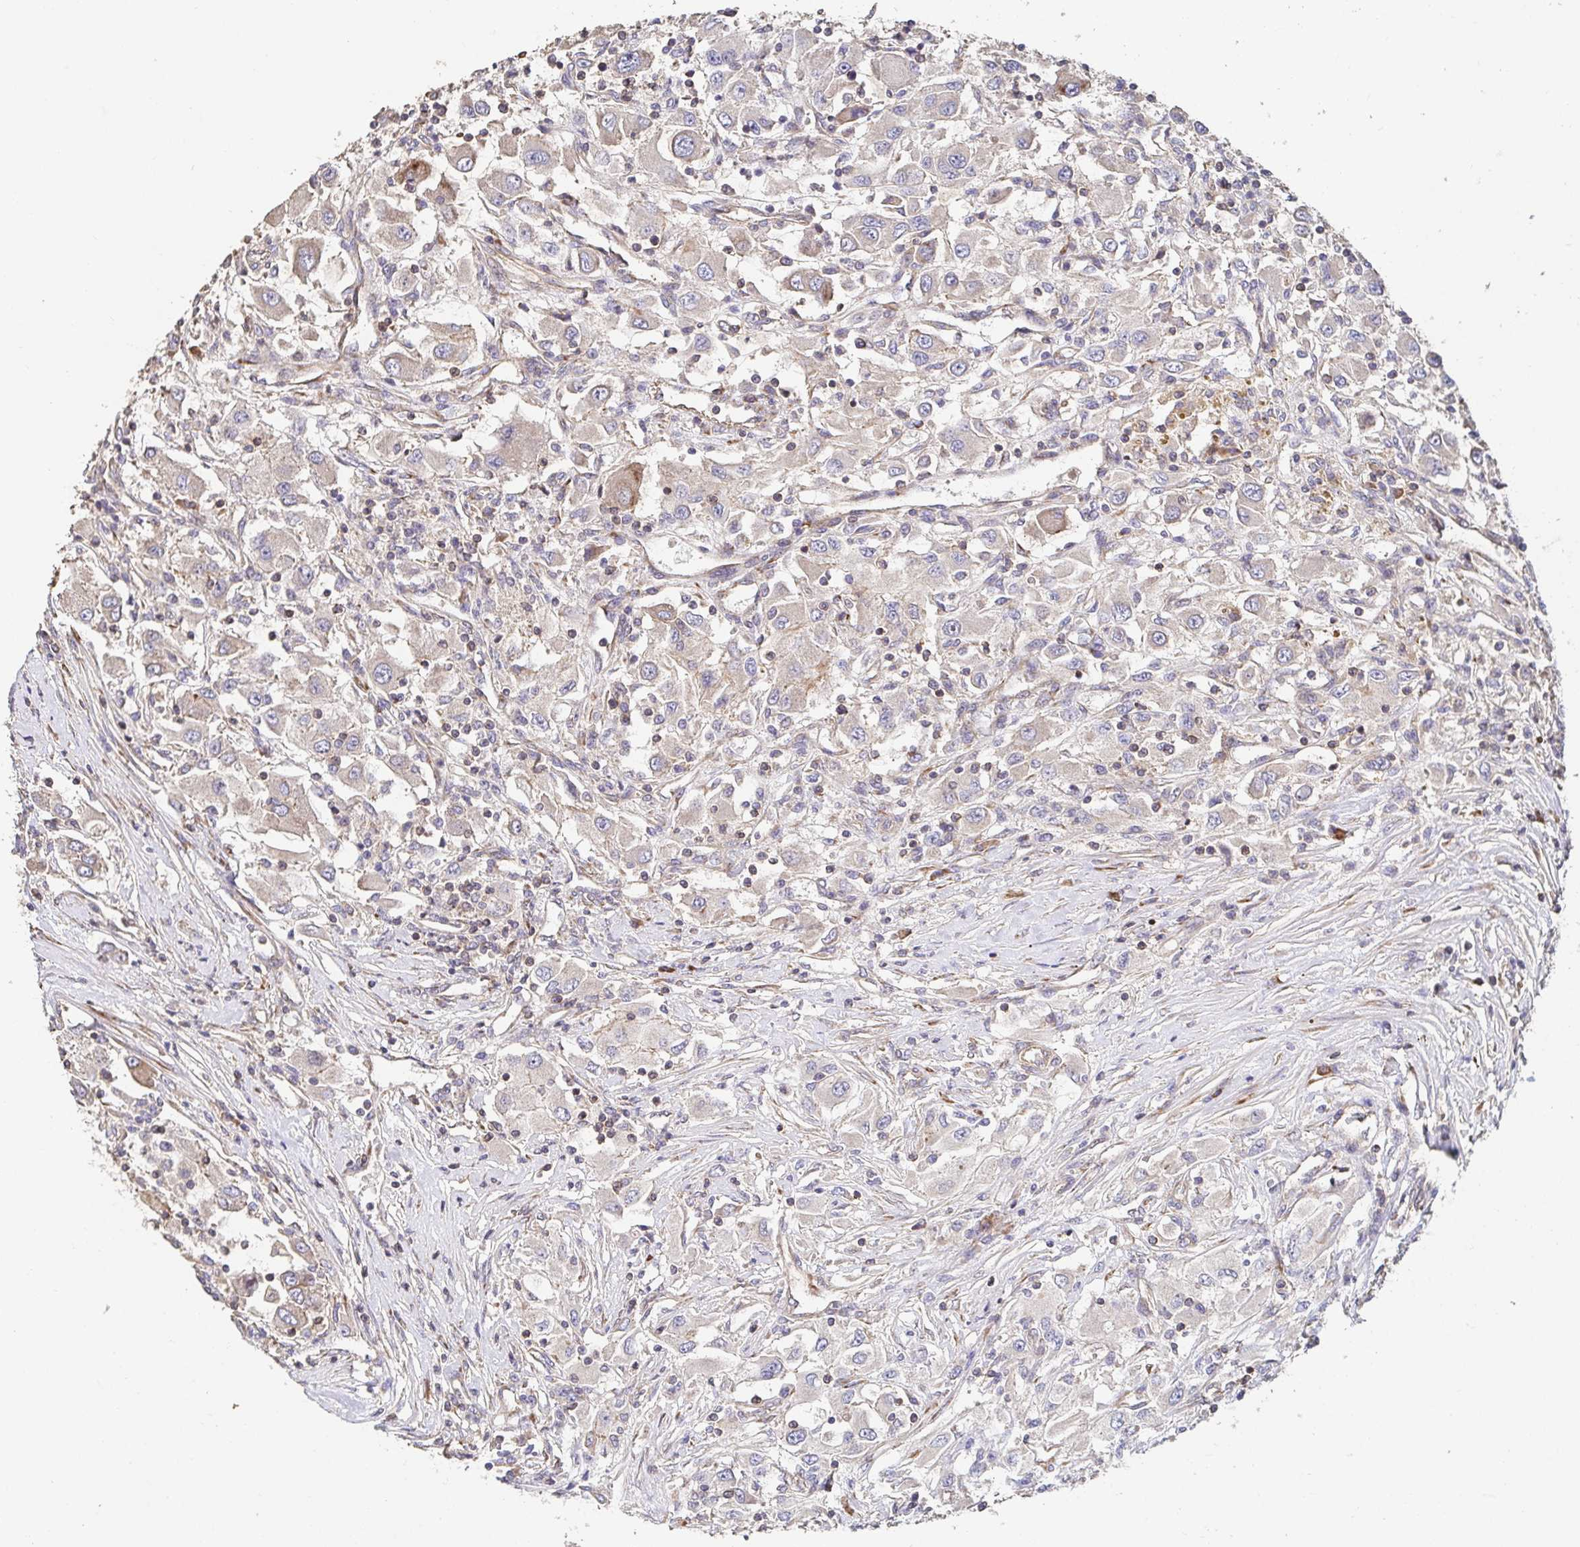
{"staining": {"intensity": "negative", "quantity": "none", "location": "none"}, "tissue": "renal cancer", "cell_type": "Tumor cells", "image_type": "cancer", "snomed": [{"axis": "morphology", "description": "Adenocarcinoma, NOS"}, {"axis": "topography", "description": "Kidney"}], "caption": "DAB (3,3'-diaminobenzidine) immunohistochemical staining of adenocarcinoma (renal) reveals no significant positivity in tumor cells.", "gene": "APBB1", "patient": {"sex": "female", "age": 67}}